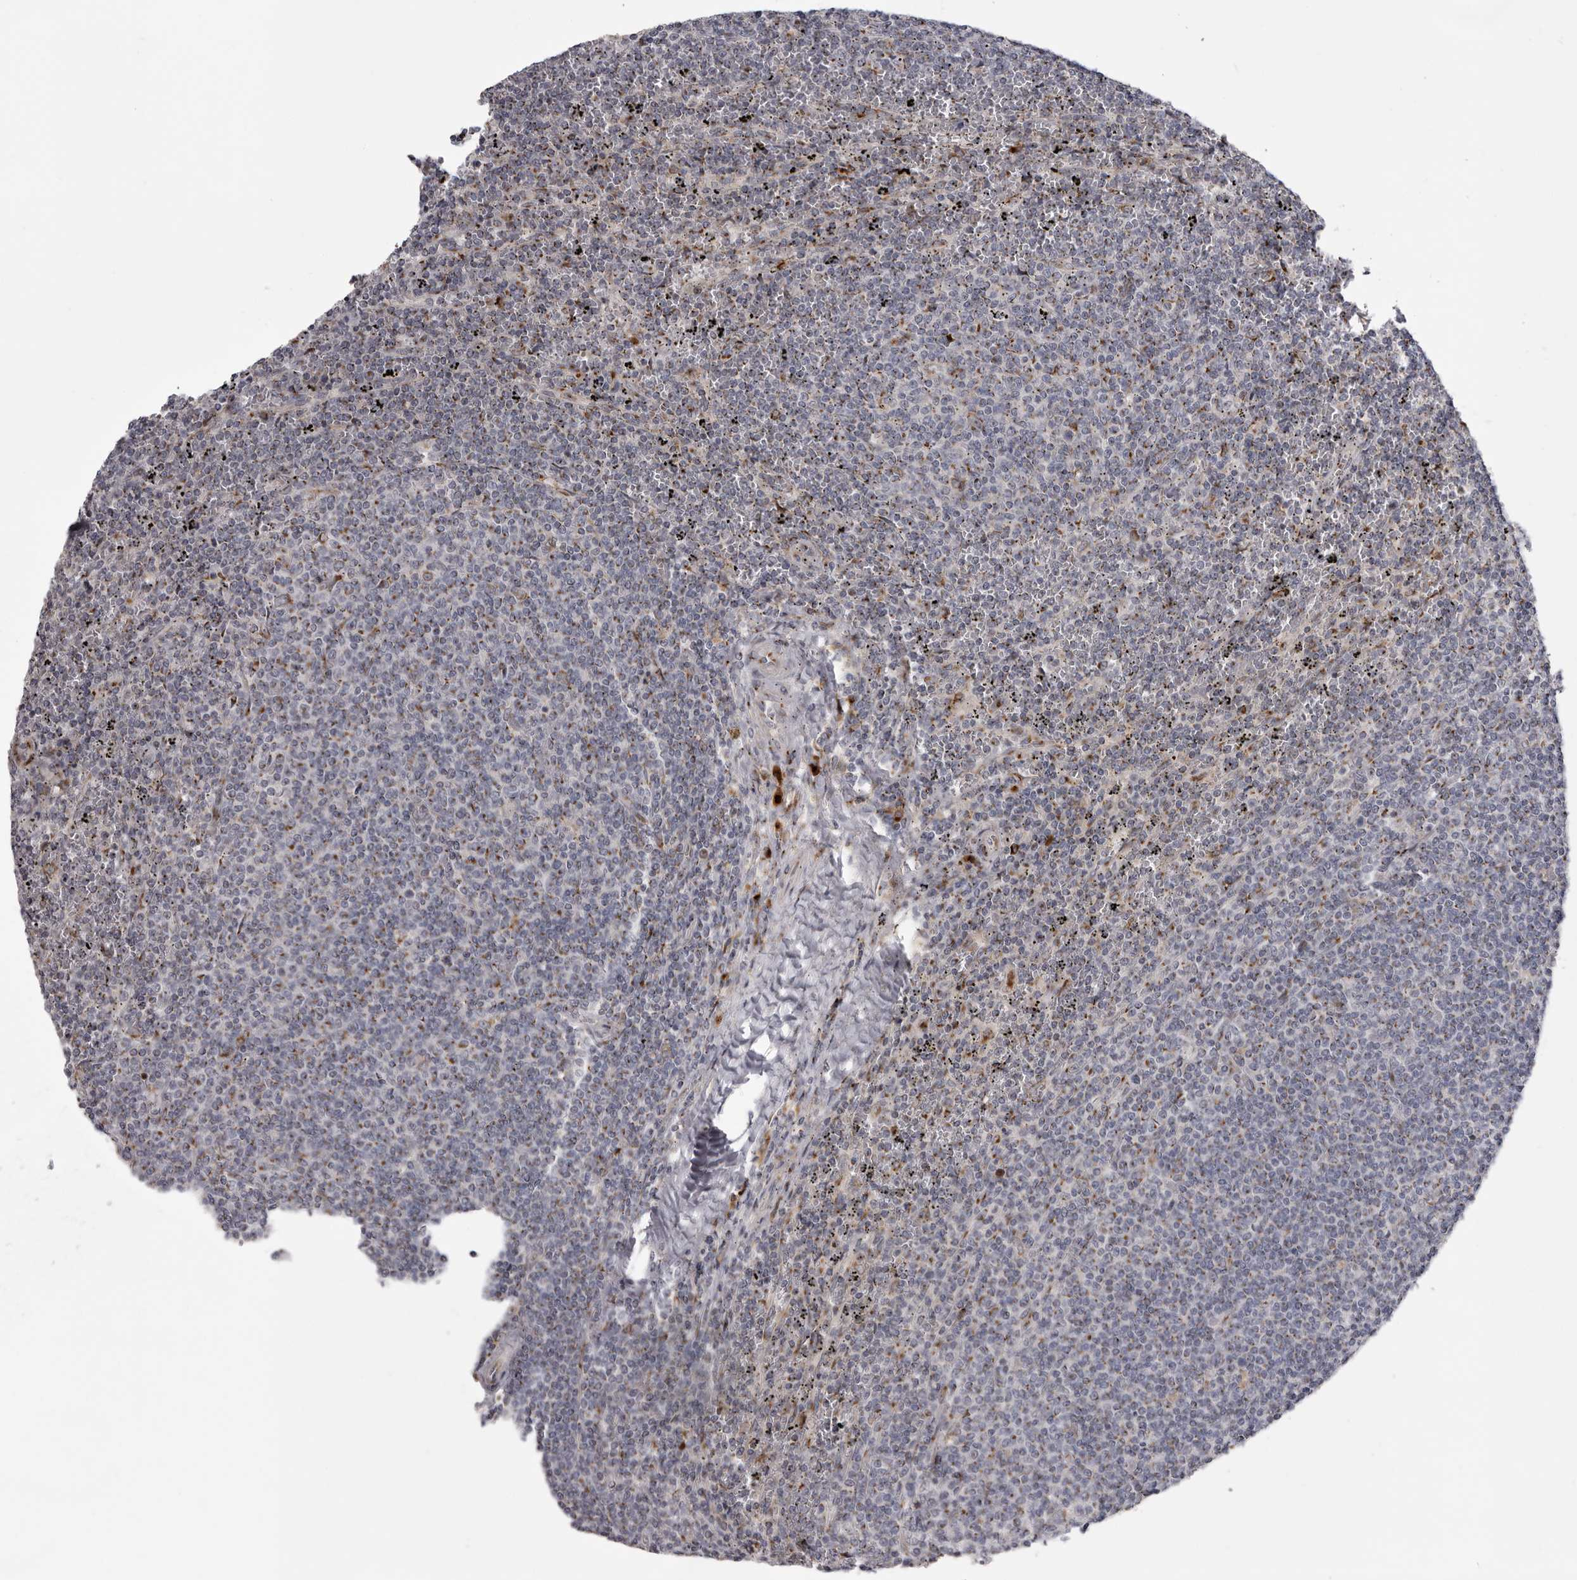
{"staining": {"intensity": "weak", "quantity": ">75%", "location": "cytoplasmic/membranous"}, "tissue": "lymphoma", "cell_type": "Tumor cells", "image_type": "cancer", "snomed": [{"axis": "morphology", "description": "Malignant lymphoma, non-Hodgkin's type, Low grade"}, {"axis": "topography", "description": "Spleen"}], "caption": "Brown immunohistochemical staining in human low-grade malignant lymphoma, non-Hodgkin's type displays weak cytoplasmic/membranous positivity in approximately >75% of tumor cells.", "gene": "WDR47", "patient": {"sex": "female", "age": 50}}